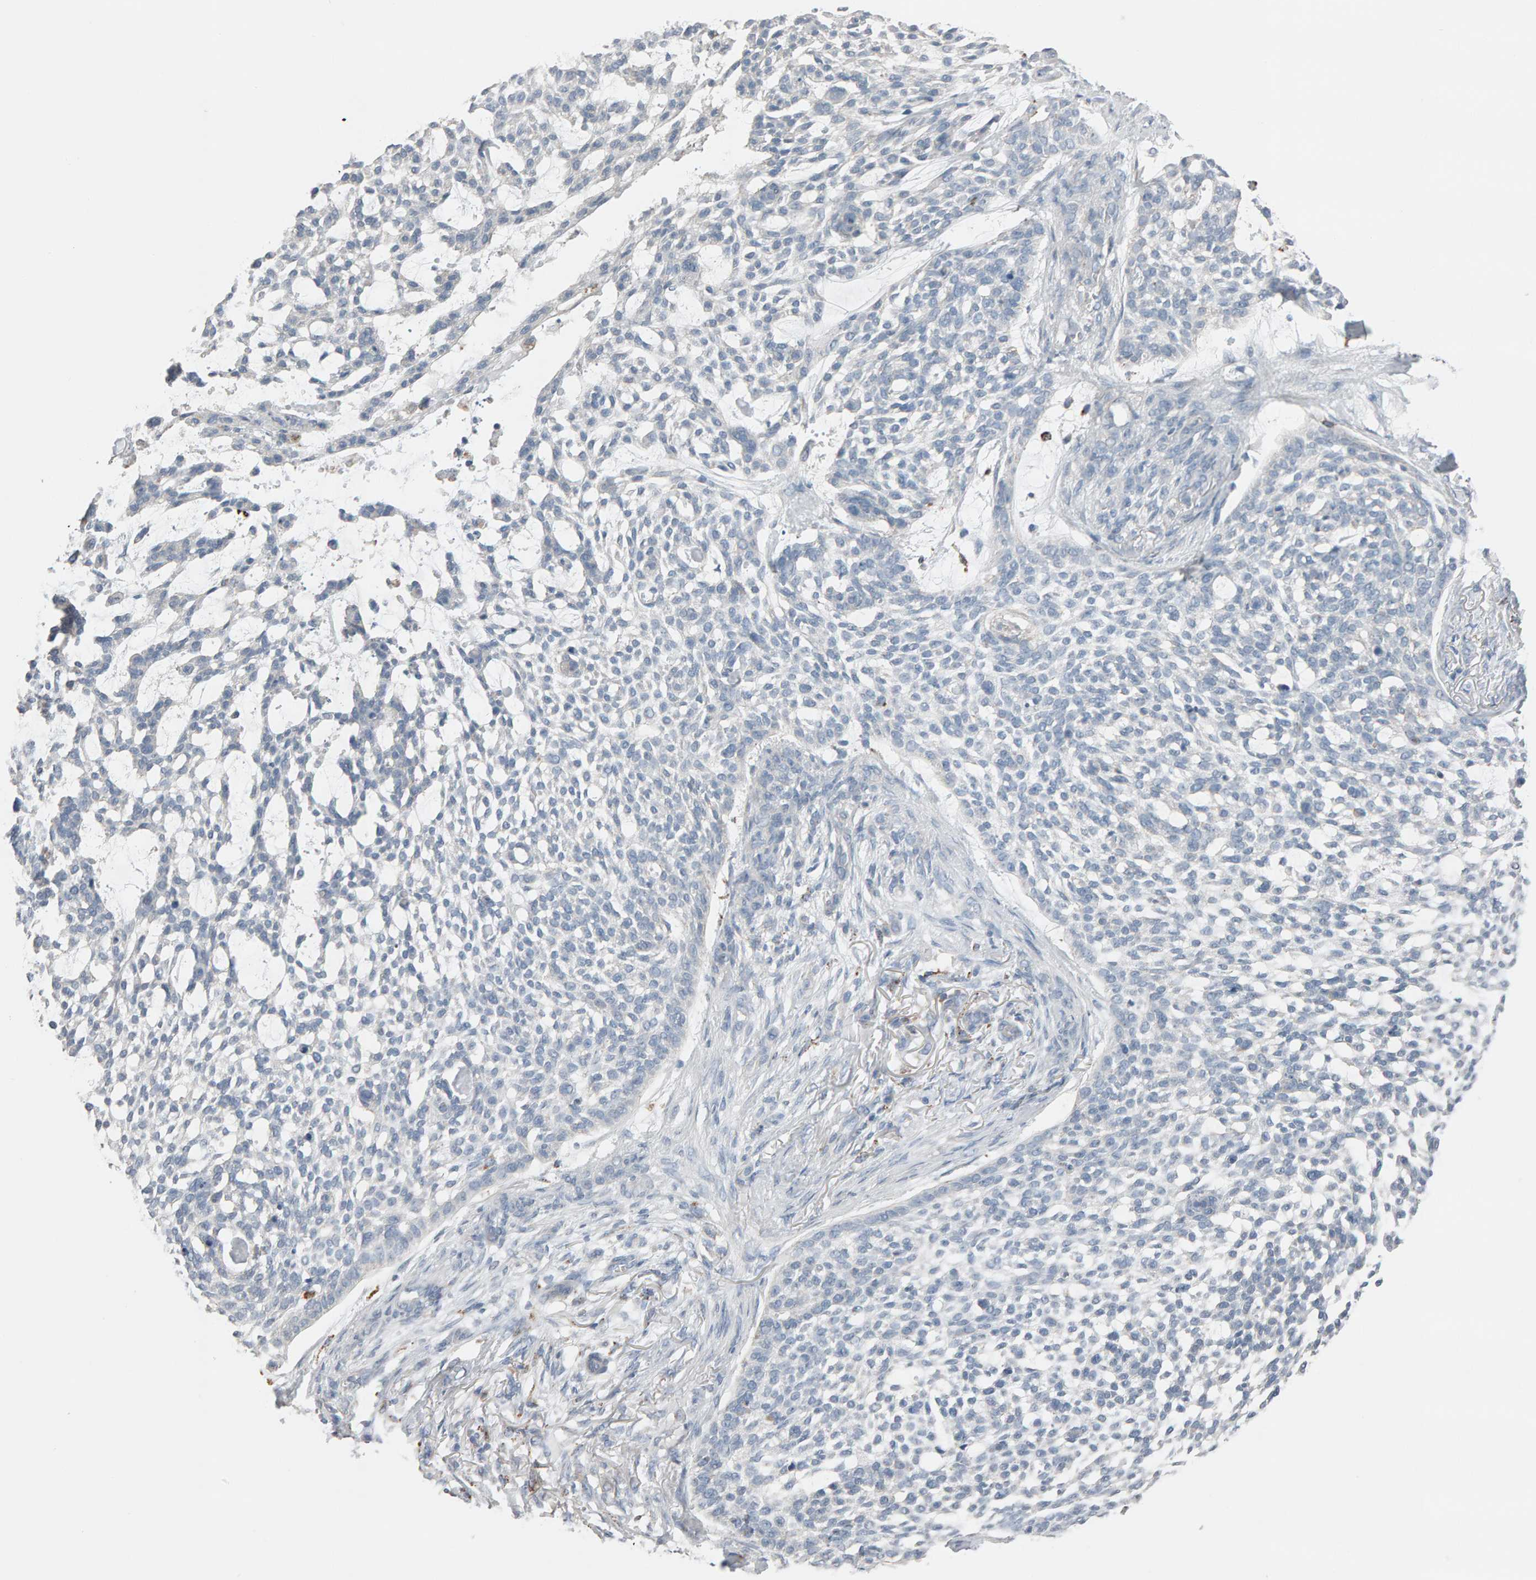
{"staining": {"intensity": "negative", "quantity": "none", "location": "none"}, "tissue": "skin cancer", "cell_type": "Tumor cells", "image_type": "cancer", "snomed": [{"axis": "morphology", "description": "Basal cell carcinoma"}, {"axis": "topography", "description": "Skin"}], "caption": "DAB (3,3'-diaminobenzidine) immunohistochemical staining of human skin cancer (basal cell carcinoma) demonstrates no significant staining in tumor cells. (DAB (3,3'-diaminobenzidine) IHC with hematoxylin counter stain).", "gene": "IPPK", "patient": {"sex": "female", "age": 64}}